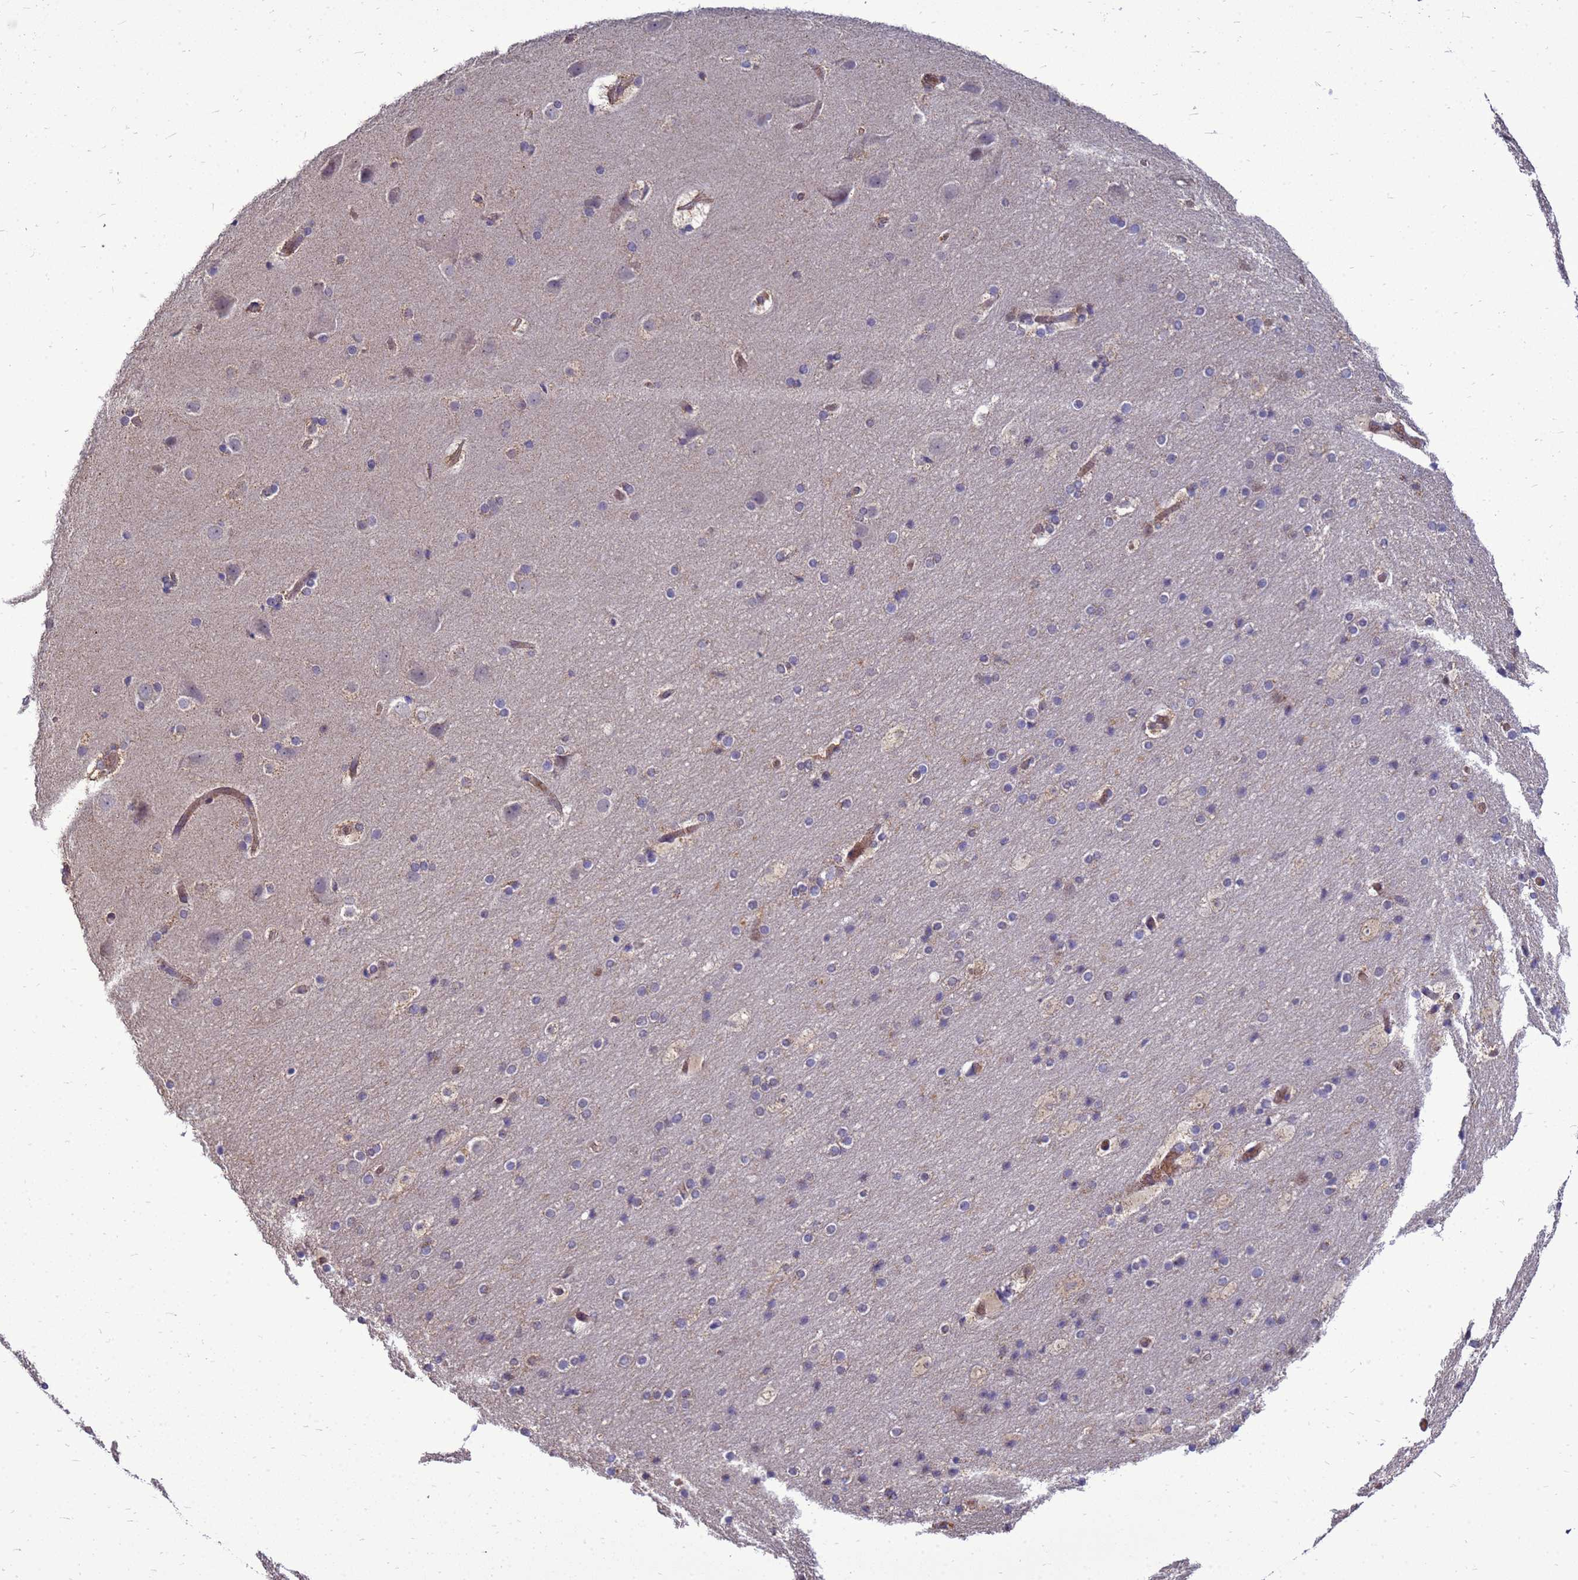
{"staining": {"intensity": "moderate", "quantity": "25%-75%", "location": "cytoplasmic/membranous"}, "tissue": "cerebral cortex", "cell_type": "Endothelial cells", "image_type": "normal", "snomed": [{"axis": "morphology", "description": "Normal tissue, NOS"}, {"axis": "topography", "description": "Cerebral cortex"}], "caption": "Immunohistochemical staining of unremarkable cerebral cortex exhibits 25%-75% levels of moderate cytoplasmic/membranous protein staining in about 25%-75% of endothelial cells. Nuclei are stained in blue.", "gene": "EIF4EBP3", "patient": {"sex": "male", "age": 57}}